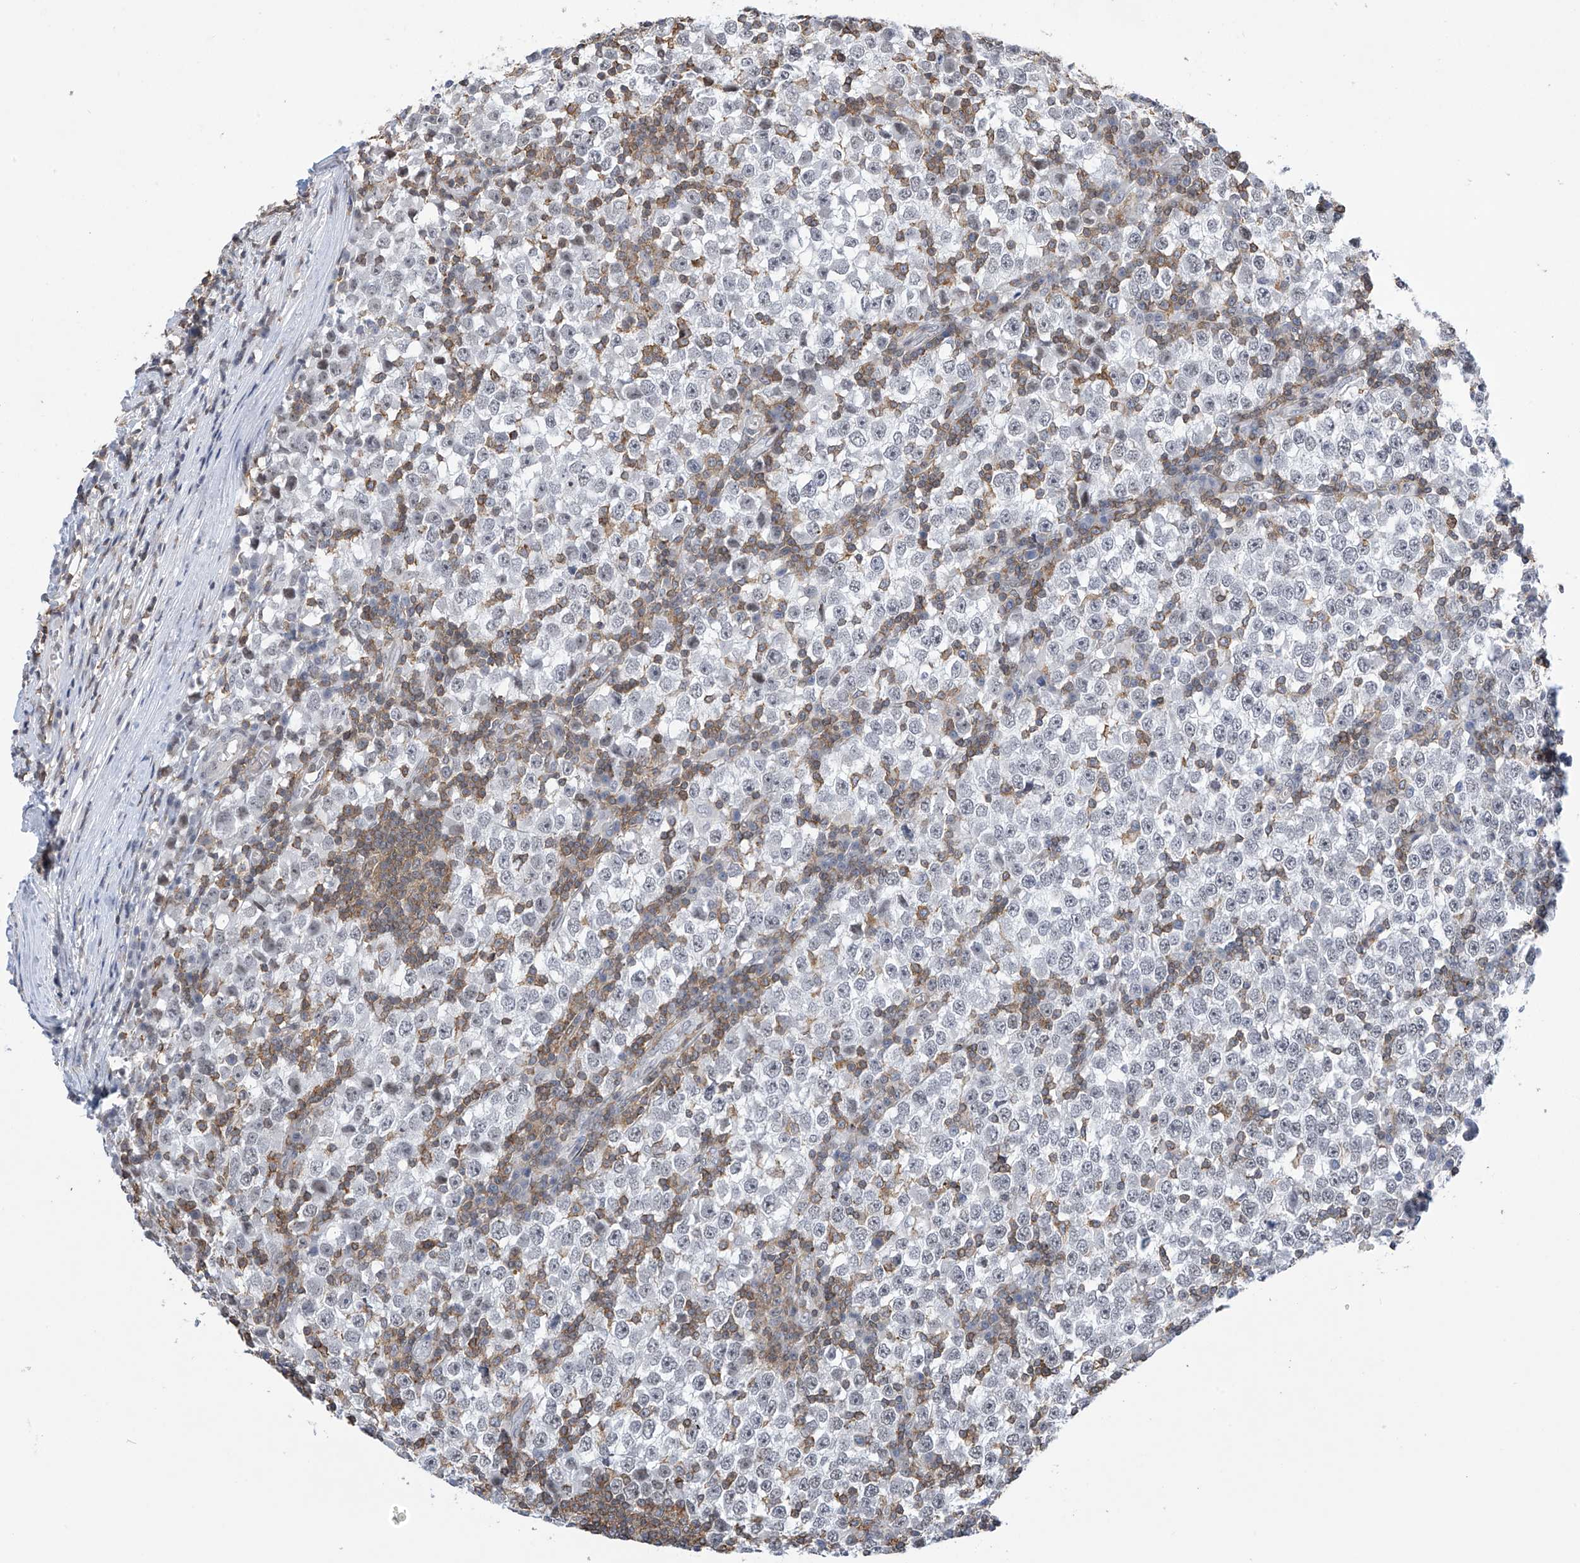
{"staining": {"intensity": "negative", "quantity": "none", "location": "none"}, "tissue": "testis cancer", "cell_type": "Tumor cells", "image_type": "cancer", "snomed": [{"axis": "morphology", "description": "Seminoma, NOS"}, {"axis": "topography", "description": "Testis"}], "caption": "This is an immunohistochemistry (IHC) image of human testis cancer. There is no positivity in tumor cells.", "gene": "MSL3", "patient": {"sex": "male", "age": 65}}